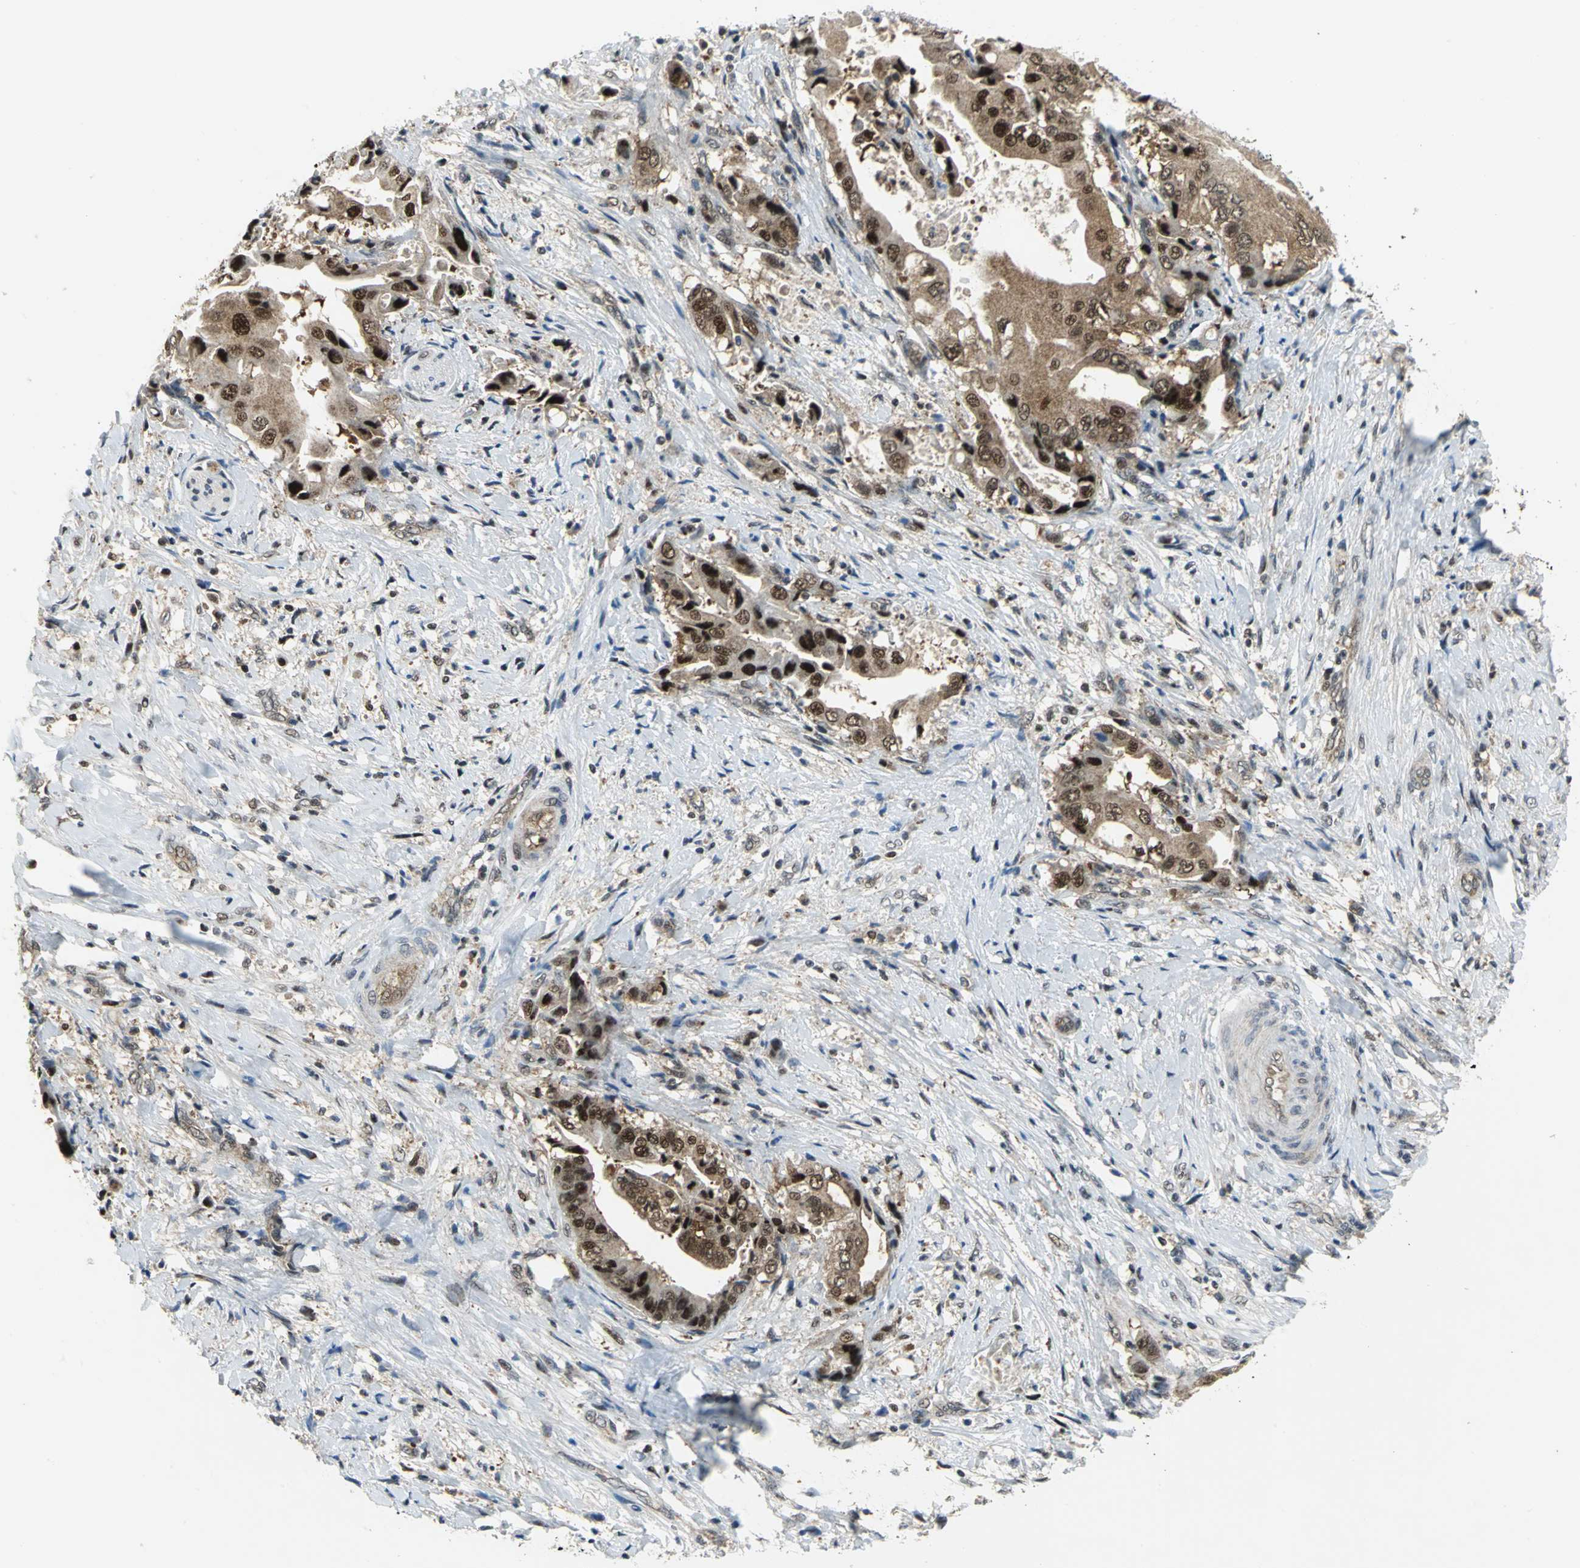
{"staining": {"intensity": "strong", "quantity": "25%-75%", "location": "nuclear"}, "tissue": "liver cancer", "cell_type": "Tumor cells", "image_type": "cancer", "snomed": [{"axis": "morphology", "description": "Cholangiocarcinoma"}, {"axis": "topography", "description": "Liver"}], "caption": "Brown immunohistochemical staining in liver cholangiocarcinoma shows strong nuclear positivity in about 25%-75% of tumor cells. The staining is performed using DAB brown chromogen to label protein expression. The nuclei are counter-stained blue using hematoxylin.", "gene": "PSMA4", "patient": {"sex": "male", "age": 58}}